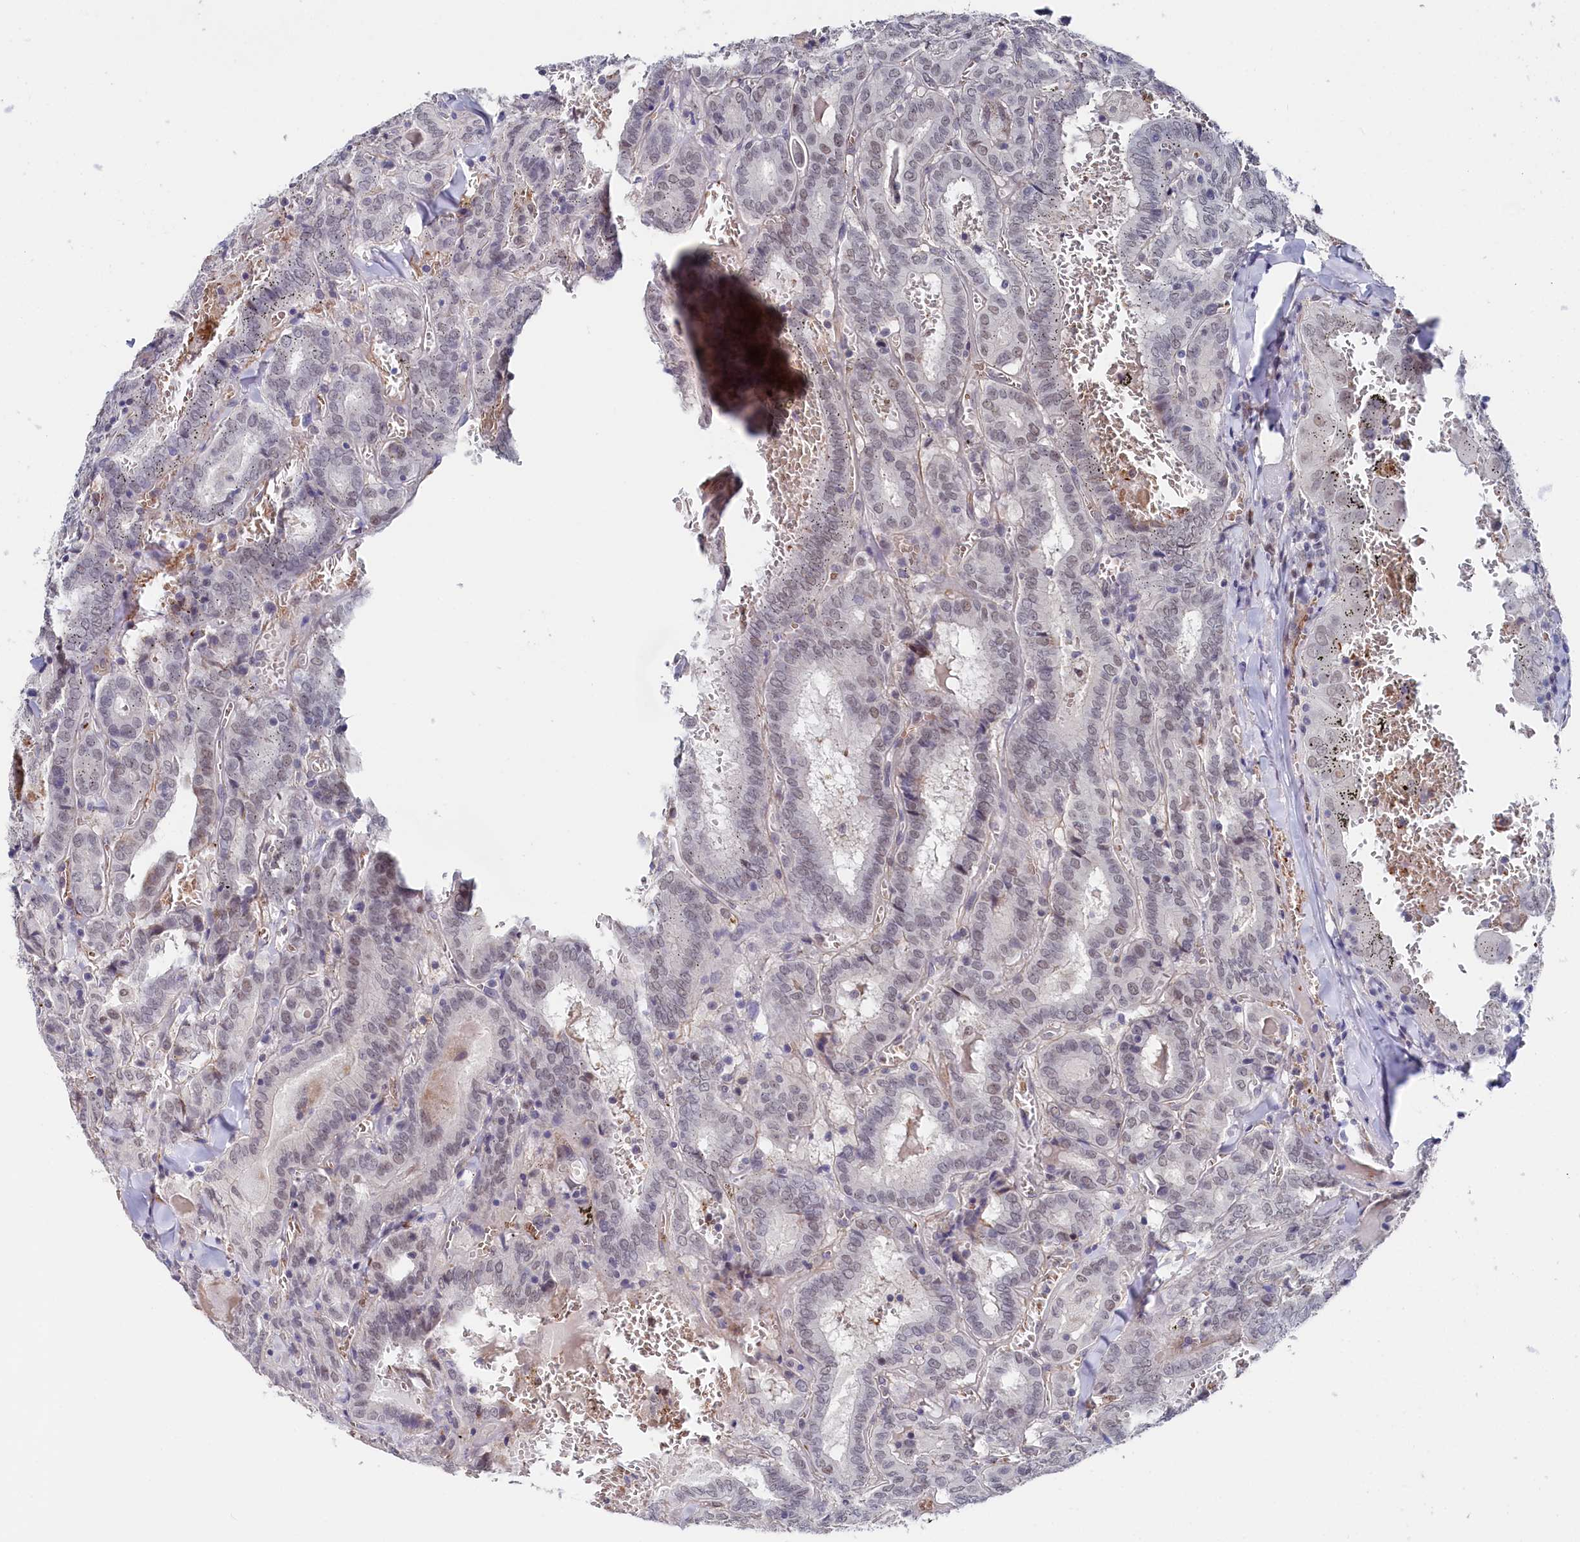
{"staining": {"intensity": "weak", "quantity": "25%-75%", "location": "nuclear"}, "tissue": "thyroid cancer", "cell_type": "Tumor cells", "image_type": "cancer", "snomed": [{"axis": "morphology", "description": "Papillary adenocarcinoma, NOS"}, {"axis": "topography", "description": "Thyroid gland"}], "caption": "The micrograph displays staining of papillary adenocarcinoma (thyroid), revealing weak nuclear protein expression (brown color) within tumor cells. Nuclei are stained in blue.", "gene": "TIGD4", "patient": {"sex": "female", "age": 72}}